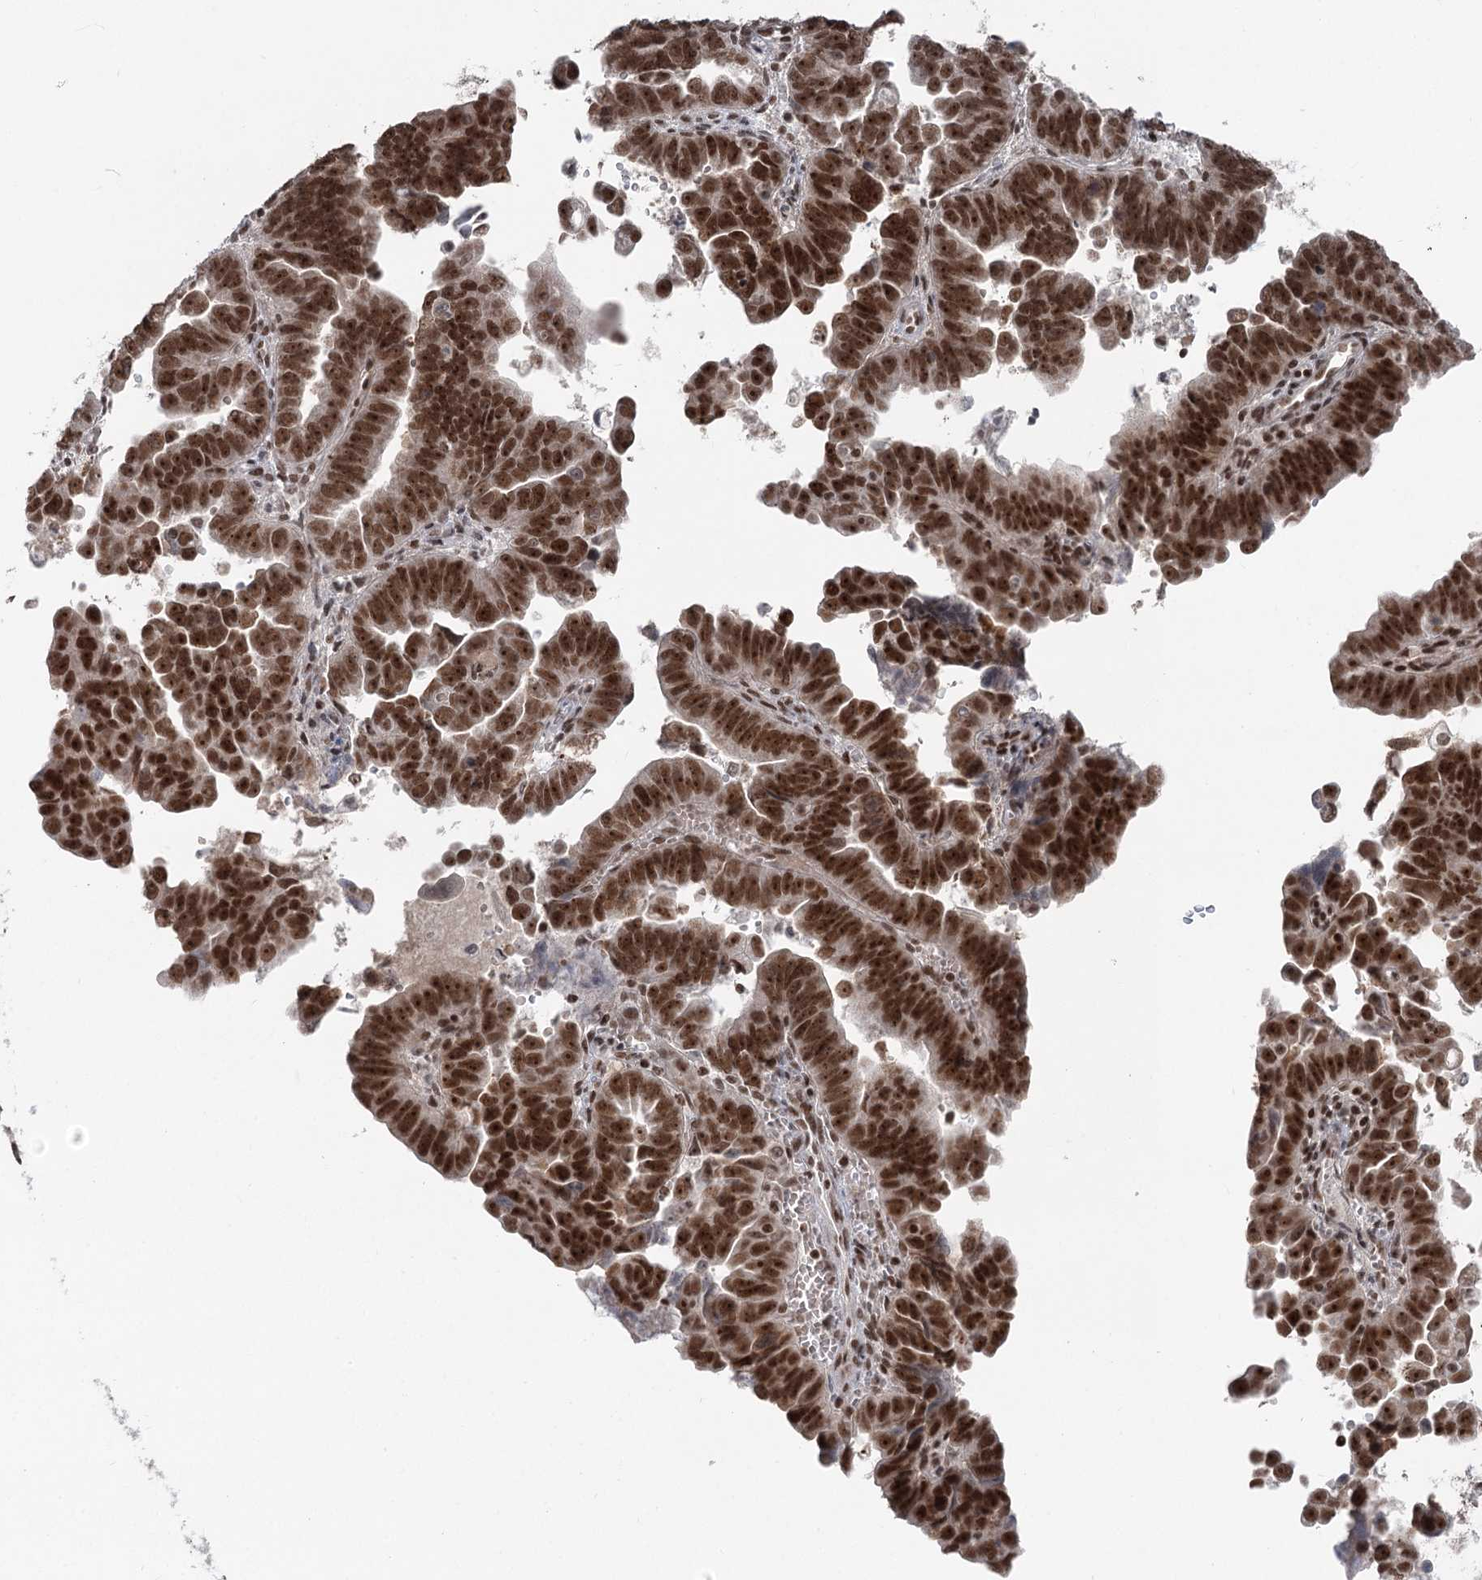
{"staining": {"intensity": "strong", "quantity": ">75%", "location": "nuclear"}, "tissue": "endometrial cancer", "cell_type": "Tumor cells", "image_type": "cancer", "snomed": [{"axis": "morphology", "description": "Adenocarcinoma, NOS"}, {"axis": "topography", "description": "Endometrium"}], "caption": "A histopathology image of human endometrial cancer (adenocarcinoma) stained for a protein displays strong nuclear brown staining in tumor cells.", "gene": "CGGBP1", "patient": {"sex": "female", "age": 75}}